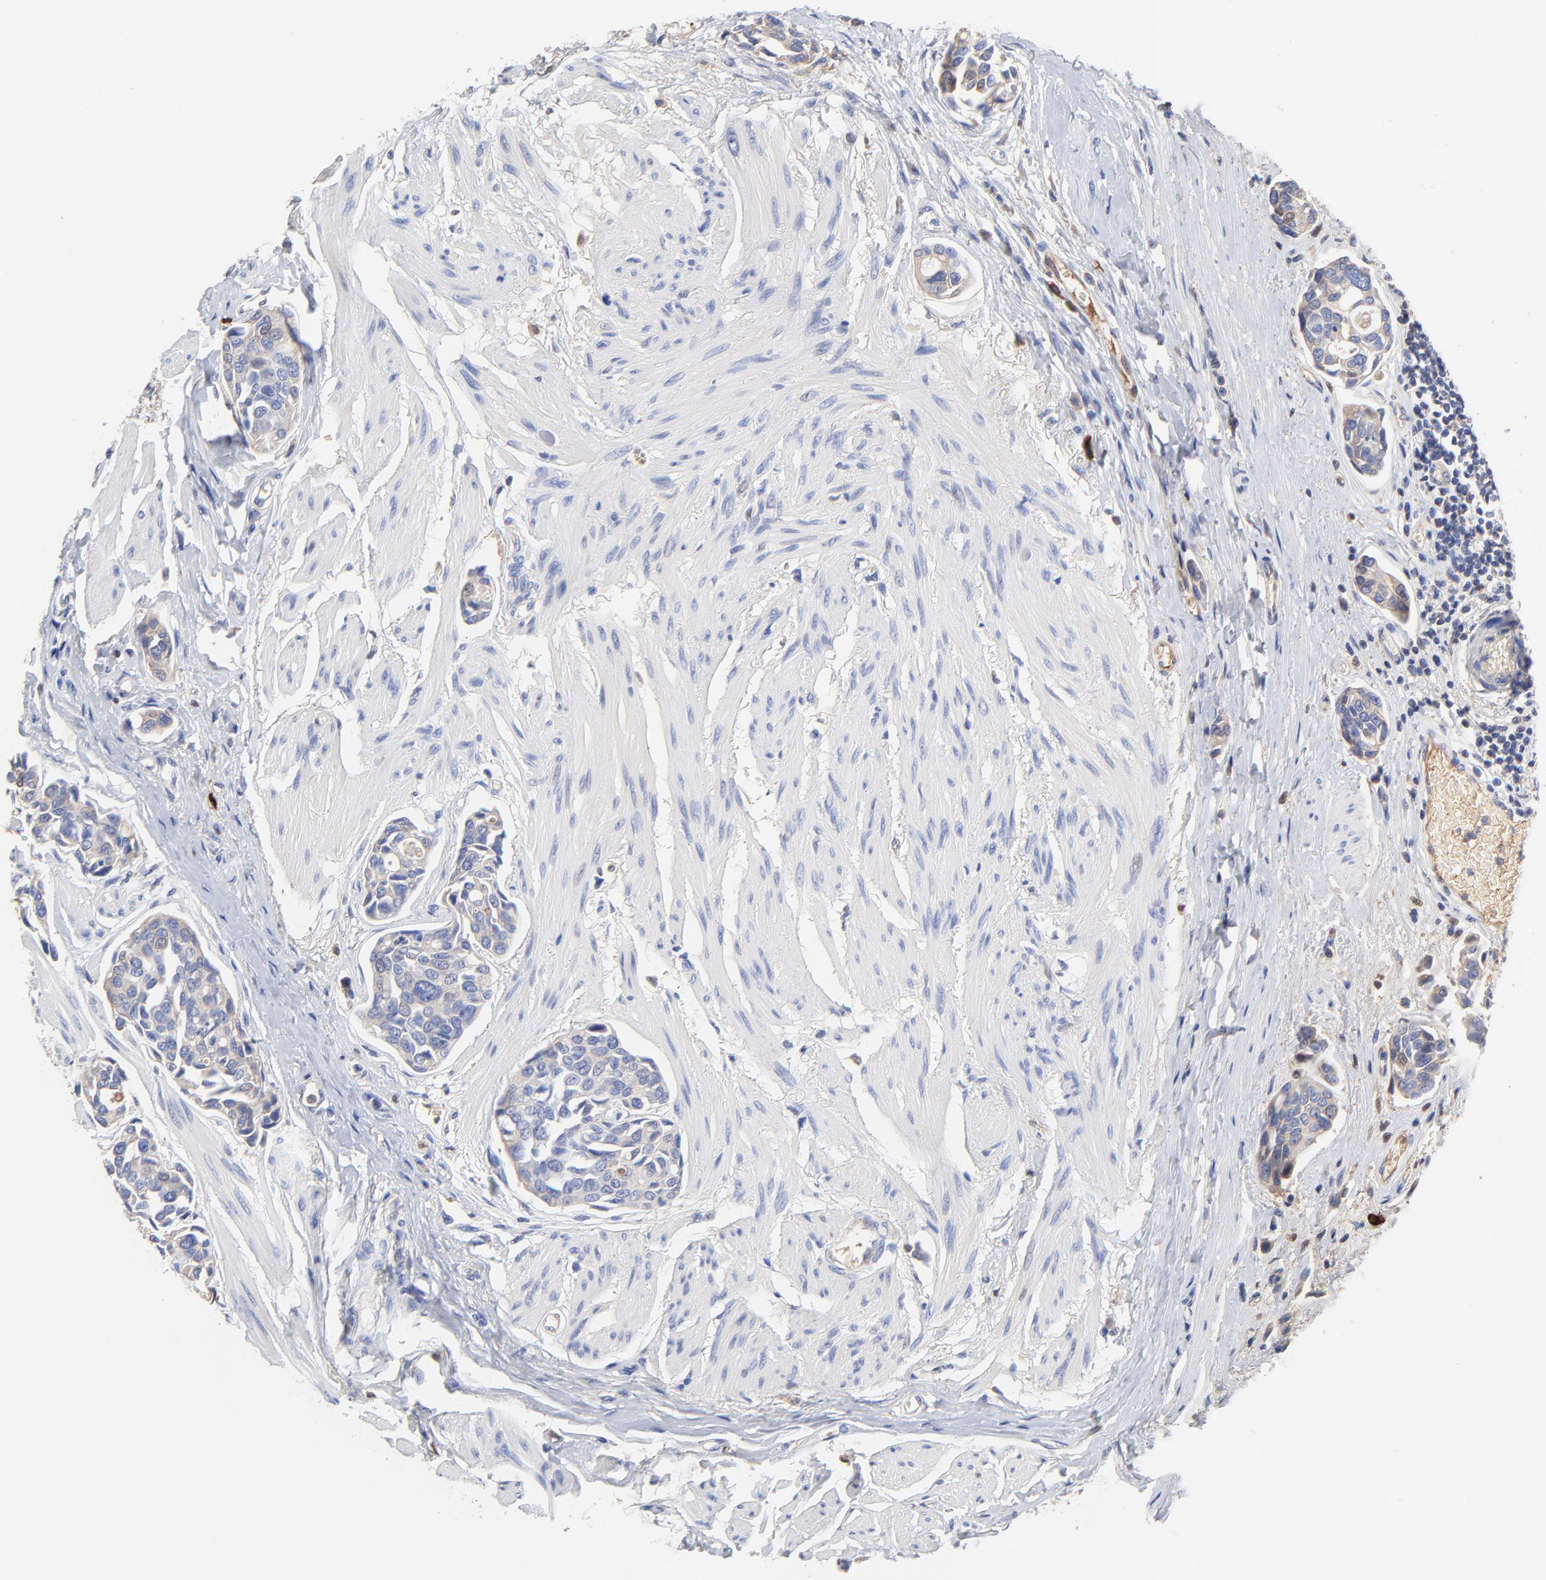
{"staining": {"intensity": "weak", "quantity": "25%-75%", "location": "cytoplasmic/membranous"}, "tissue": "urothelial cancer", "cell_type": "Tumor cells", "image_type": "cancer", "snomed": [{"axis": "morphology", "description": "Urothelial carcinoma, High grade"}, {"axis": "topography", "description": "Urinary bladder"}], "caption": "Immunohistochemistry staining of urothelial cancer, which reveals low levels of weak cytoplasmic/membranous staining in approximately 25%-75% of tumor cells indicating weak cytoplasmic/membranous protein staining. The staining was performed using DAB (3,3'-diaminobenzidine) (brown) for protein detection and nuclei were counterstained in hematoxylin (blue).", "gene": "IGLV3-10", "patient": {"sex": "male", "age": 78}}